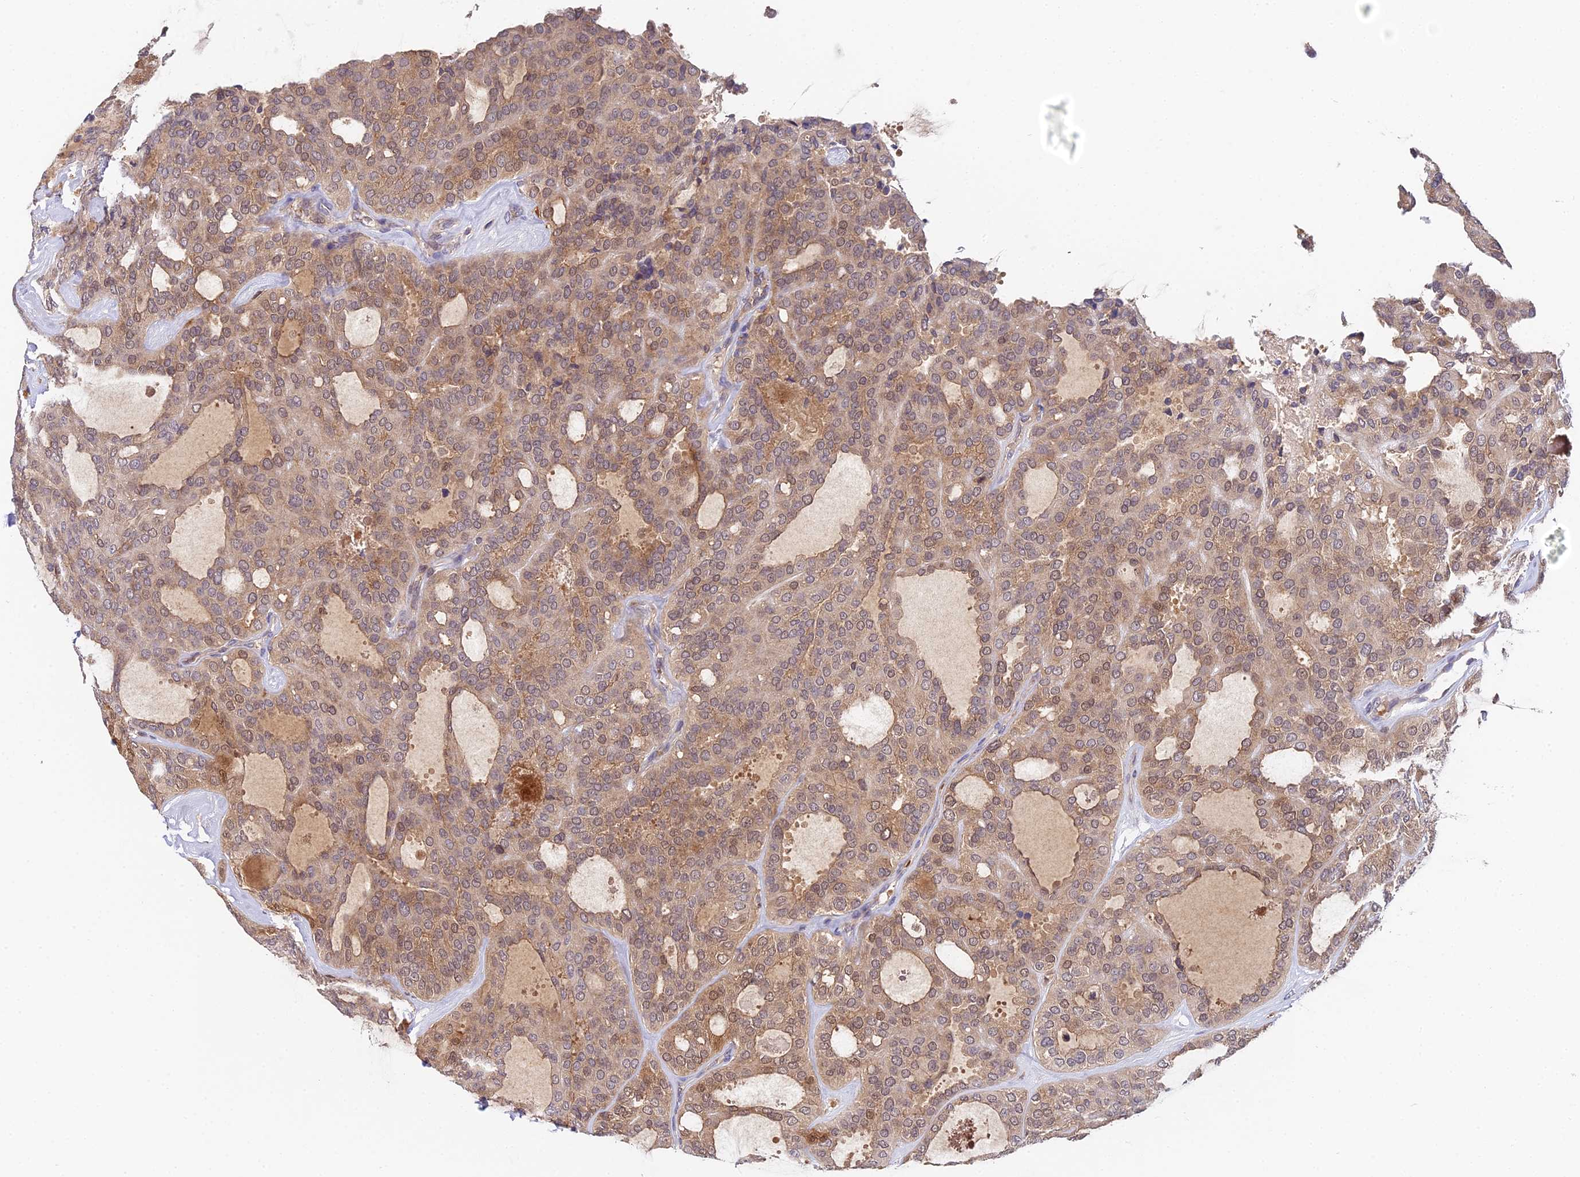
{"staining": {"intensity": "moderate", "quantity": ">75%", "location": "cytoplasmic/membranous,nuclear"}, "tissue": "thyroid cancer", "cell_type": "Tumor cells", "image_type": "cancer", "snomed": [{"axis": "morphology", "description": "Follicular adenoma carcinoma, NOS"}, {"axis": "topography", "description": "Thyroid gland"}], "caption": "IHC photomicrograph of human follicular adenoma carcinoma (thyroid) stained for a protein (brown), which reveals medium levels of moderate cytoplasmic/membranous and nuclear expression in about >75% of tumor cells.", "gene": "ZBED8", "patient": {"sex": "male", "age": 75}}